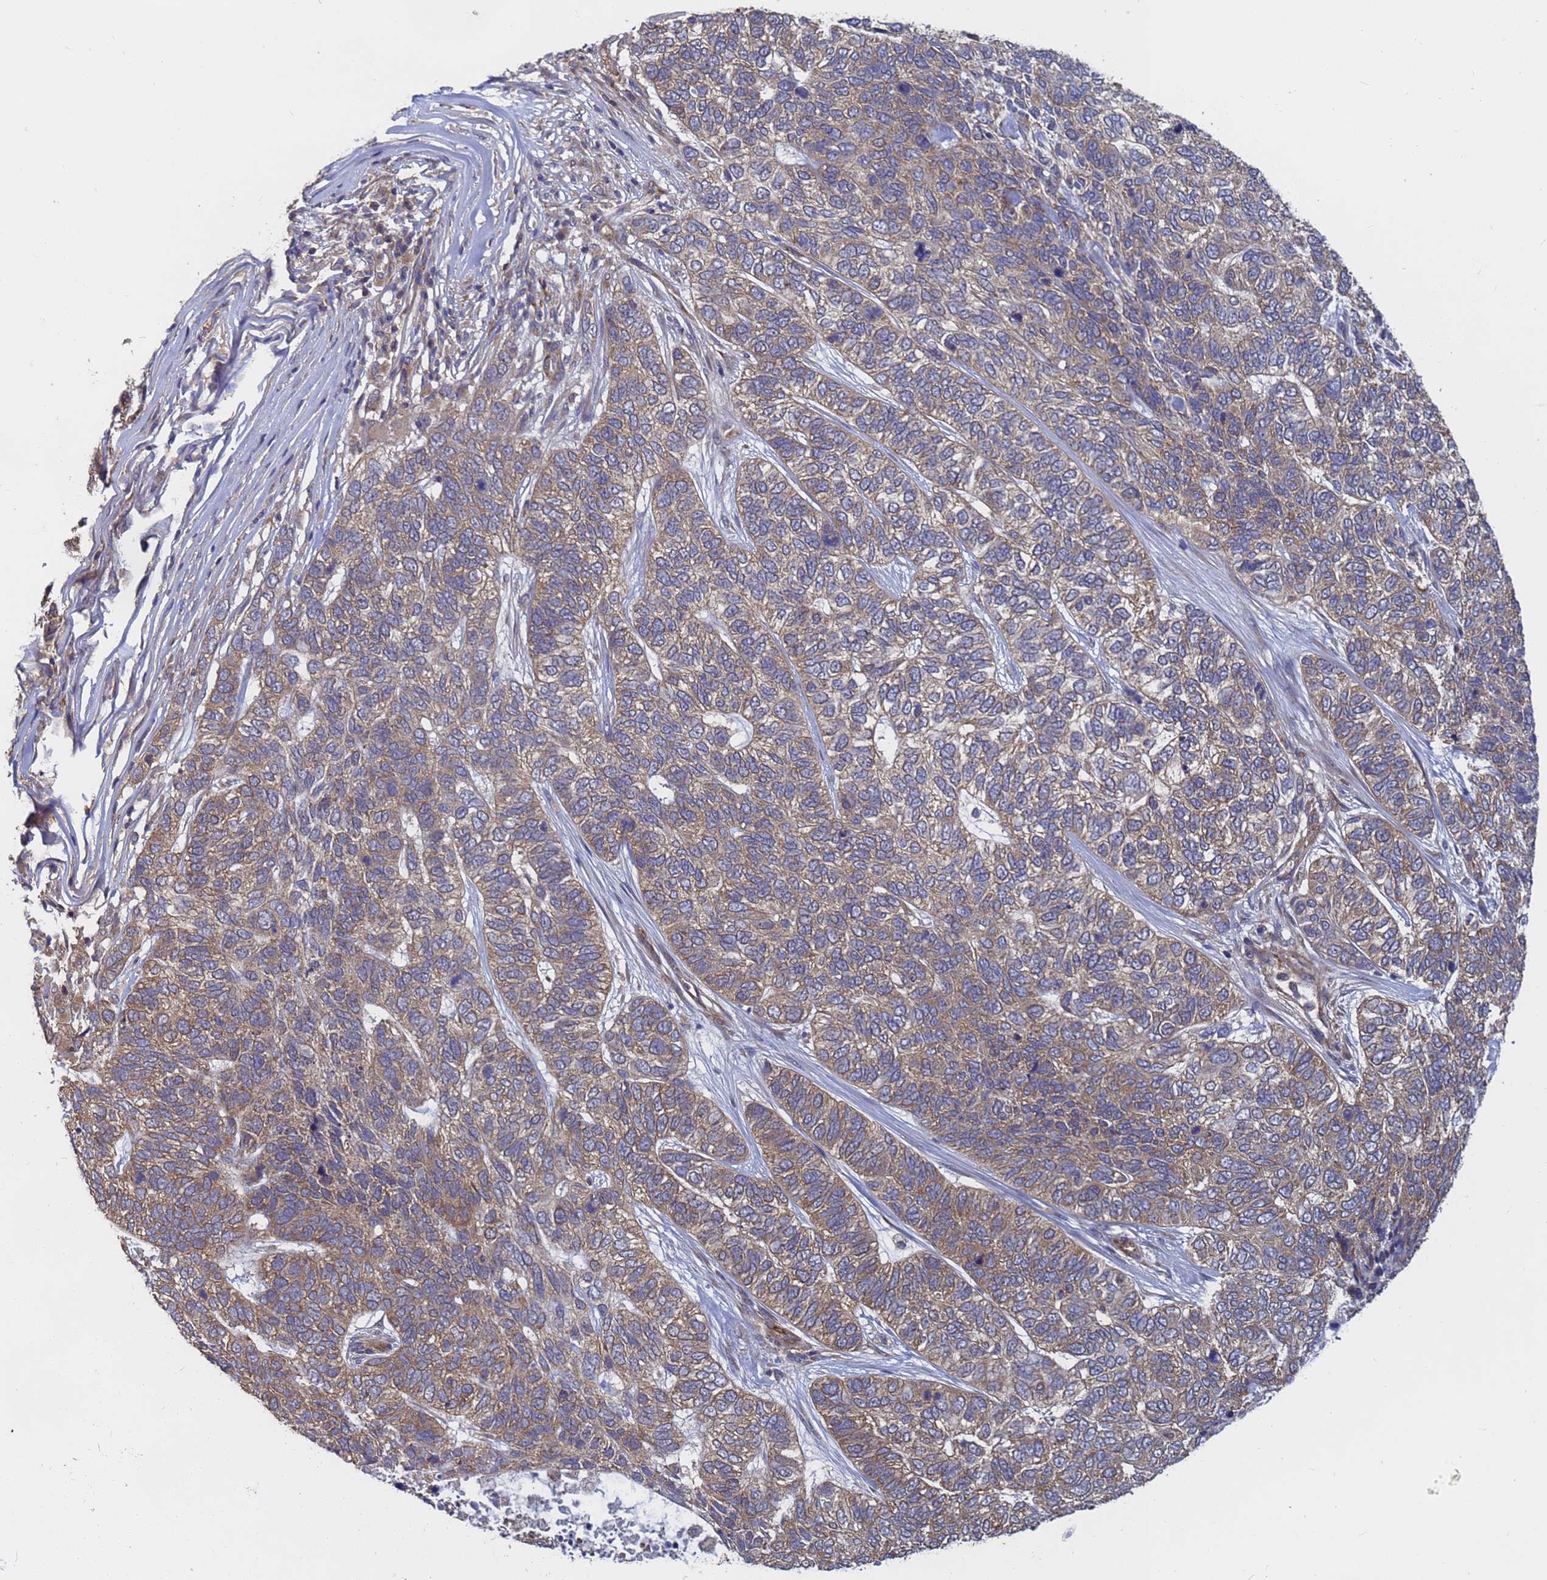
{"staining": {"intensity": "moderate", "quantity": "25%-75%", "location": "cytoplasmic/membranous"}, "tissue": "skin cancer", "cell_type": "Tumor cells", "image_type": "cancer", "snomed": [{"axis": "morphology", "description": "Basal cell carcinoma"}, {"axis": "topography", "description": "Skin"}], "caption": "Moderate cytoplasmic/membranous staining is identified in approximately 25%-75% of tumor cells in basal cell carcinoma (skin).", "gene": "ALS2CL", "patient": {"sex": "female", "age": 65}}